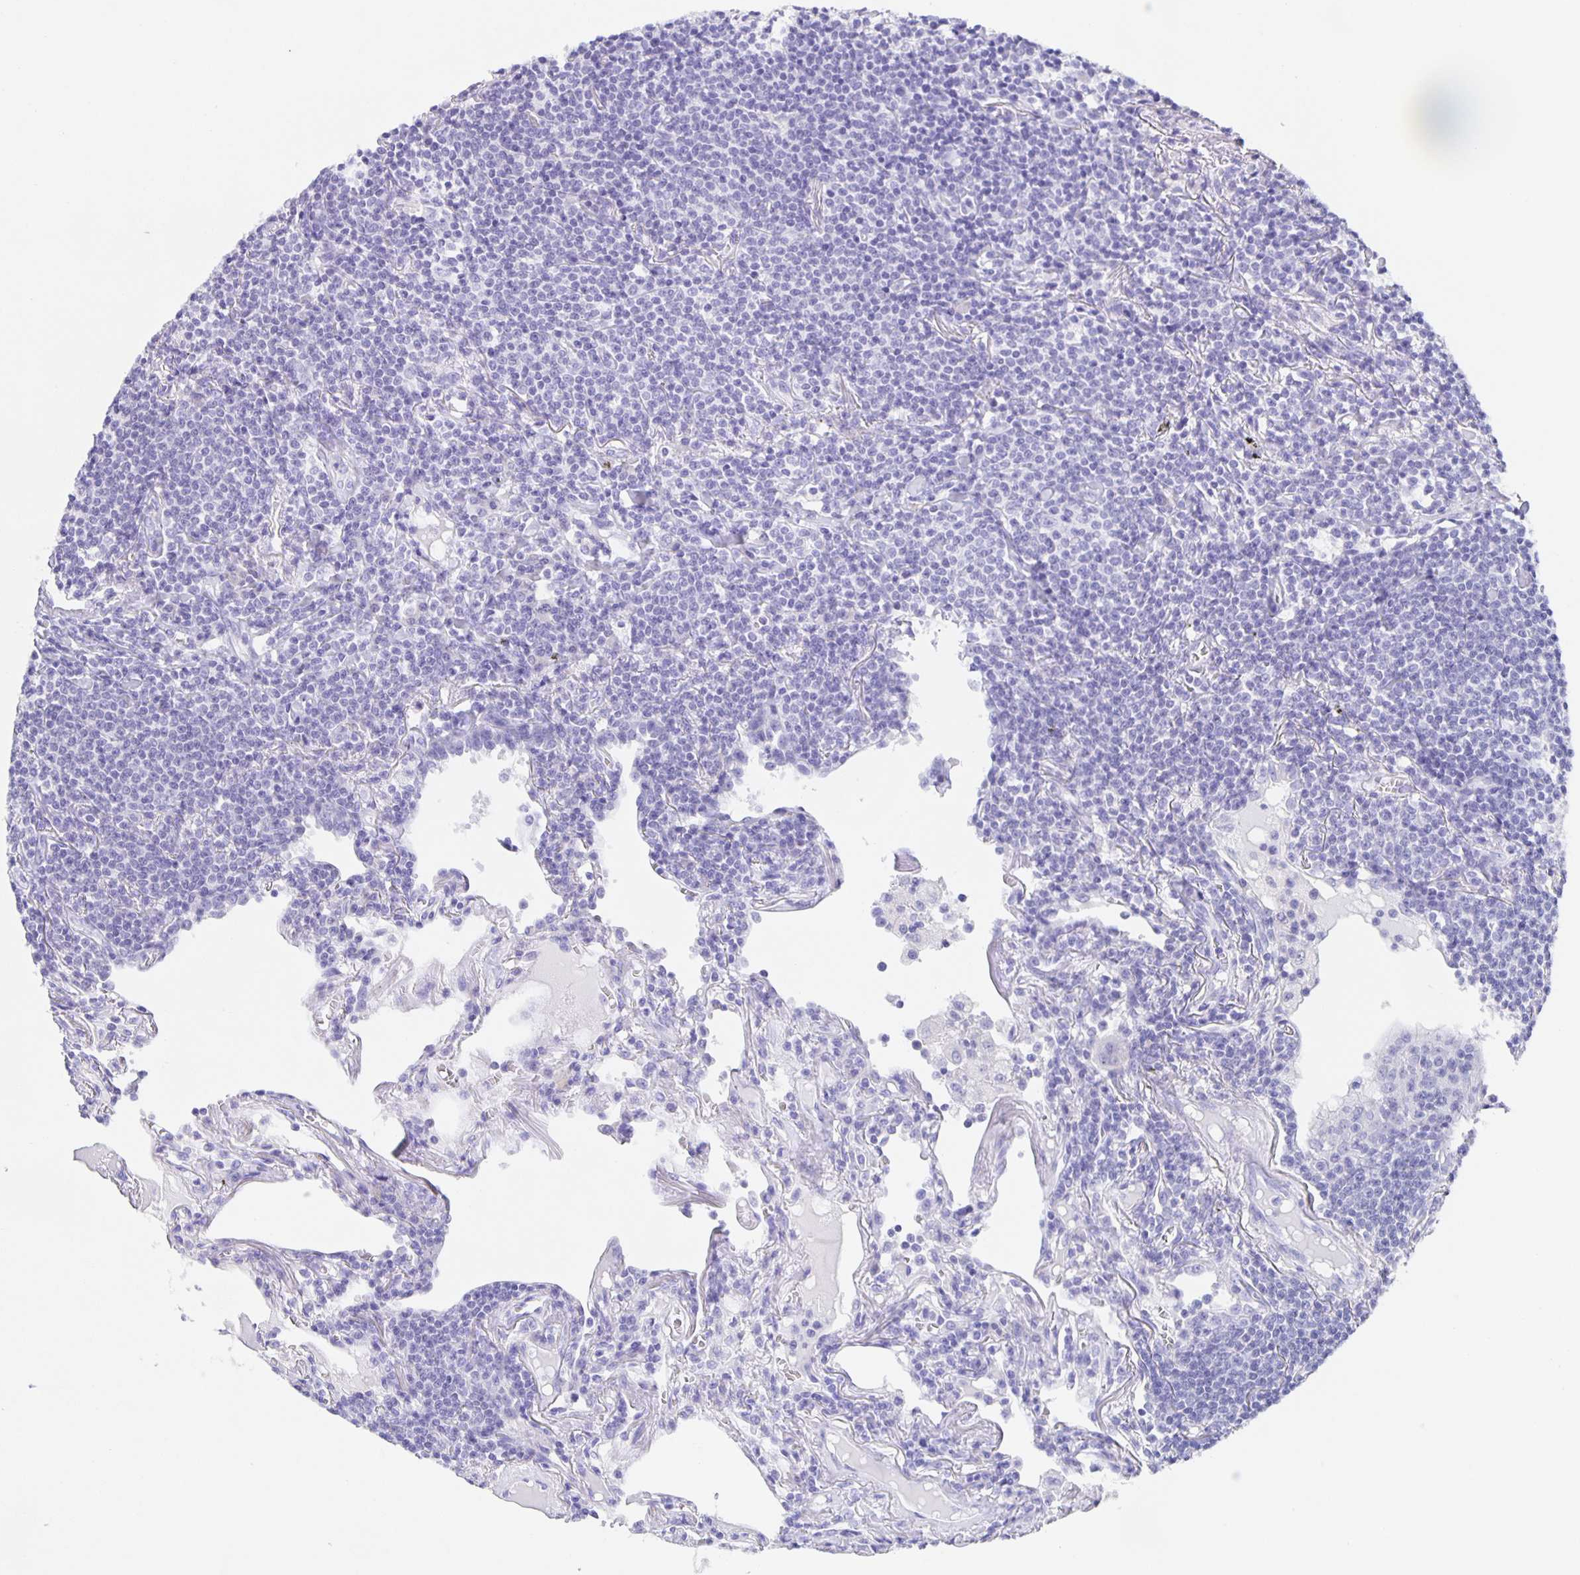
{"staining": {"intensity": "negative", "quantity": "none", "location": "none"}, "tissue": "lymphoma", "cell_type": "Tumor cells", "image_type": "cancer", "snomed": [{"axis": "morphology", "description": "Malignant lymphoma, non-Hodgkin's type, Low grade"}, {"axis": "topography", "description": "Lung"}], "caption": "This is an immunohistochemistry (IHC) histopathology image of human low-grade malignant lymphoma, non-Hodgkin's type. There is no positivity in tumor cells.", "gene": "GUCA2A", "patient": {"sex": "female", "age": 71}}